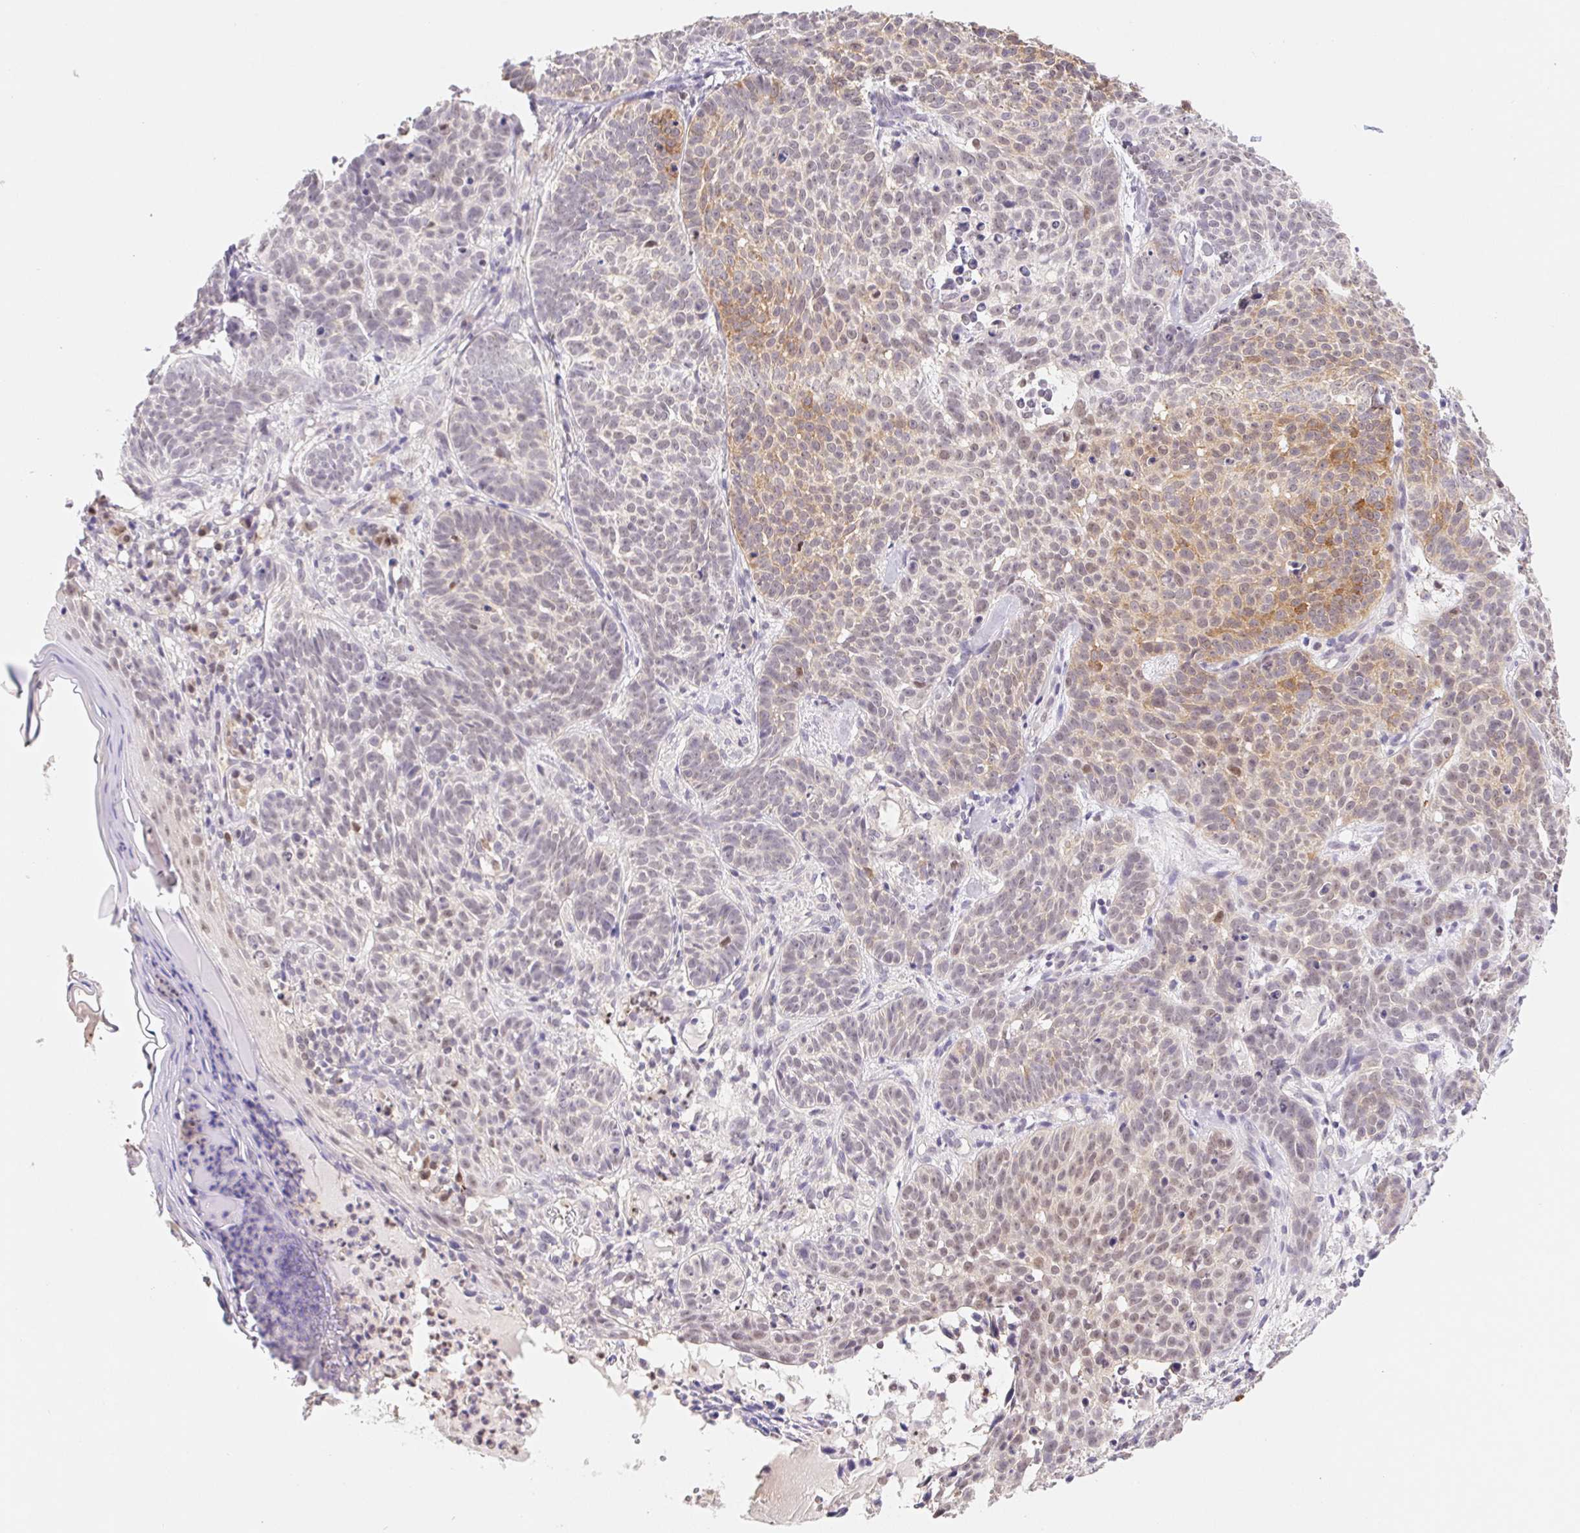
{"staining": {"intensity": "moderate", "quantity": "<25%", "location": "cytoplasmic/membranous"}, "tissue": "skin cancer", "cell_type": "Tumor cells", "image_type": "cancer", "snomed": [{"axis": "morphology", "description": "Basal cell carcinoma"}, {"axis": "topography", "description": "Skin"}], "caption": "Immunohistochemical staining of human basal cell carcinoma (skin) reveals moderate cytoplasmic/membranous protein staining in about <25% of tumor cells.", "gene": "L3MBTL4", "patient": {"sex": "male", "age": 90}}